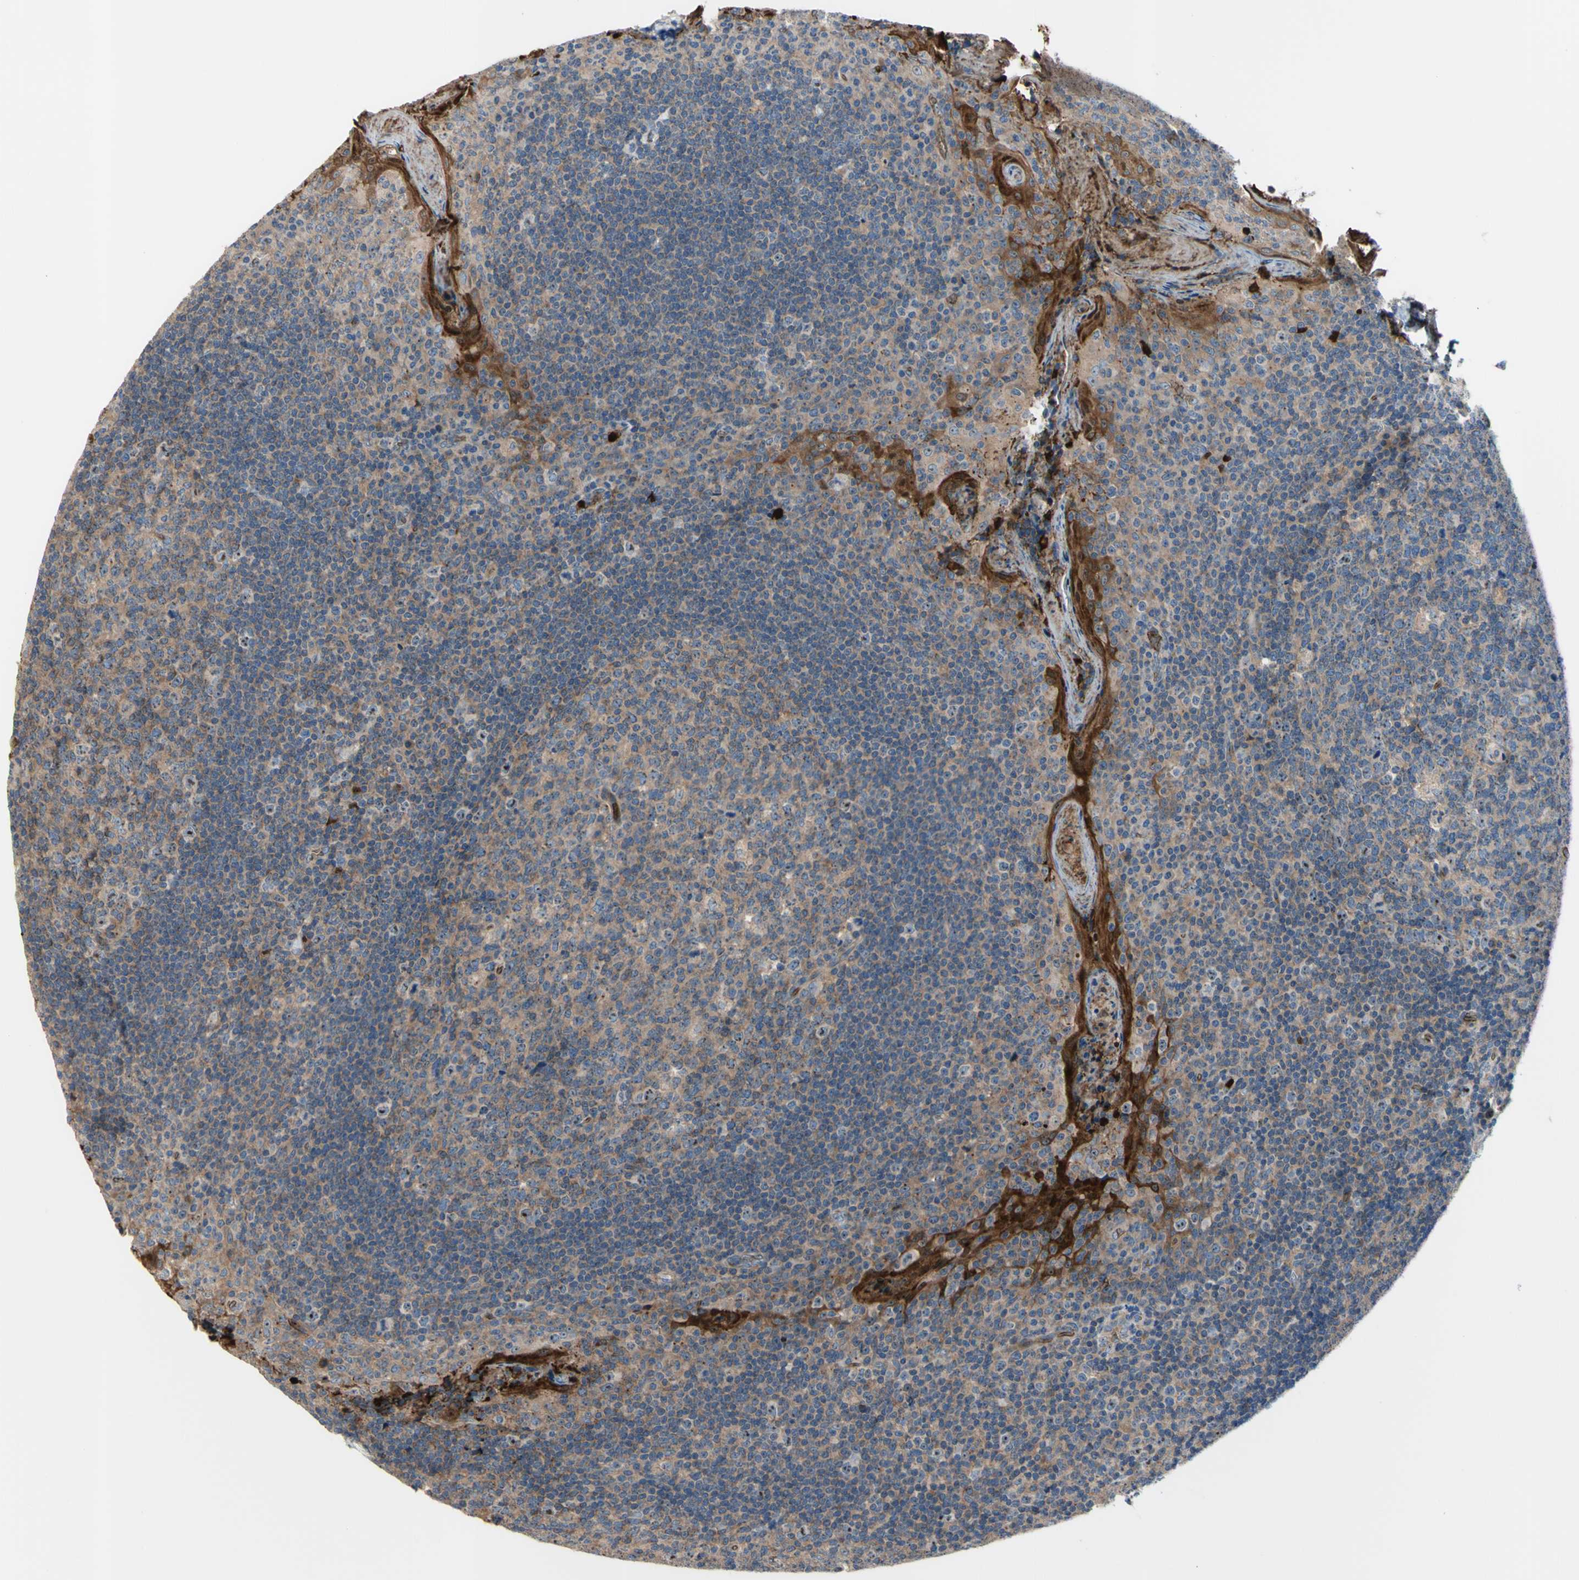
{"staining": {"intensity": "moderate", "quantity": ">75%", "location": "nuclear"}, "tissue": "tonsil", "cell_type": "Germinal center cells", "image_type": "normal", "snomed": [{"axis": "morphology", "description": "Normal tissue, NOS"}, {"axis": "topography", "description": "Tonsil"}], "caption": "A medium amount of moderate nuclear positivity is identified in about >75% of germinal center cells in normal tonsil. Using DAB (3,3'-diaminobenzidine) (brown) and hematoxylin (blue) stains, captured at high magnification using brightfield microscopy.", "gene": "USP9X", "patient": {"sex": "male", "age": 17}}